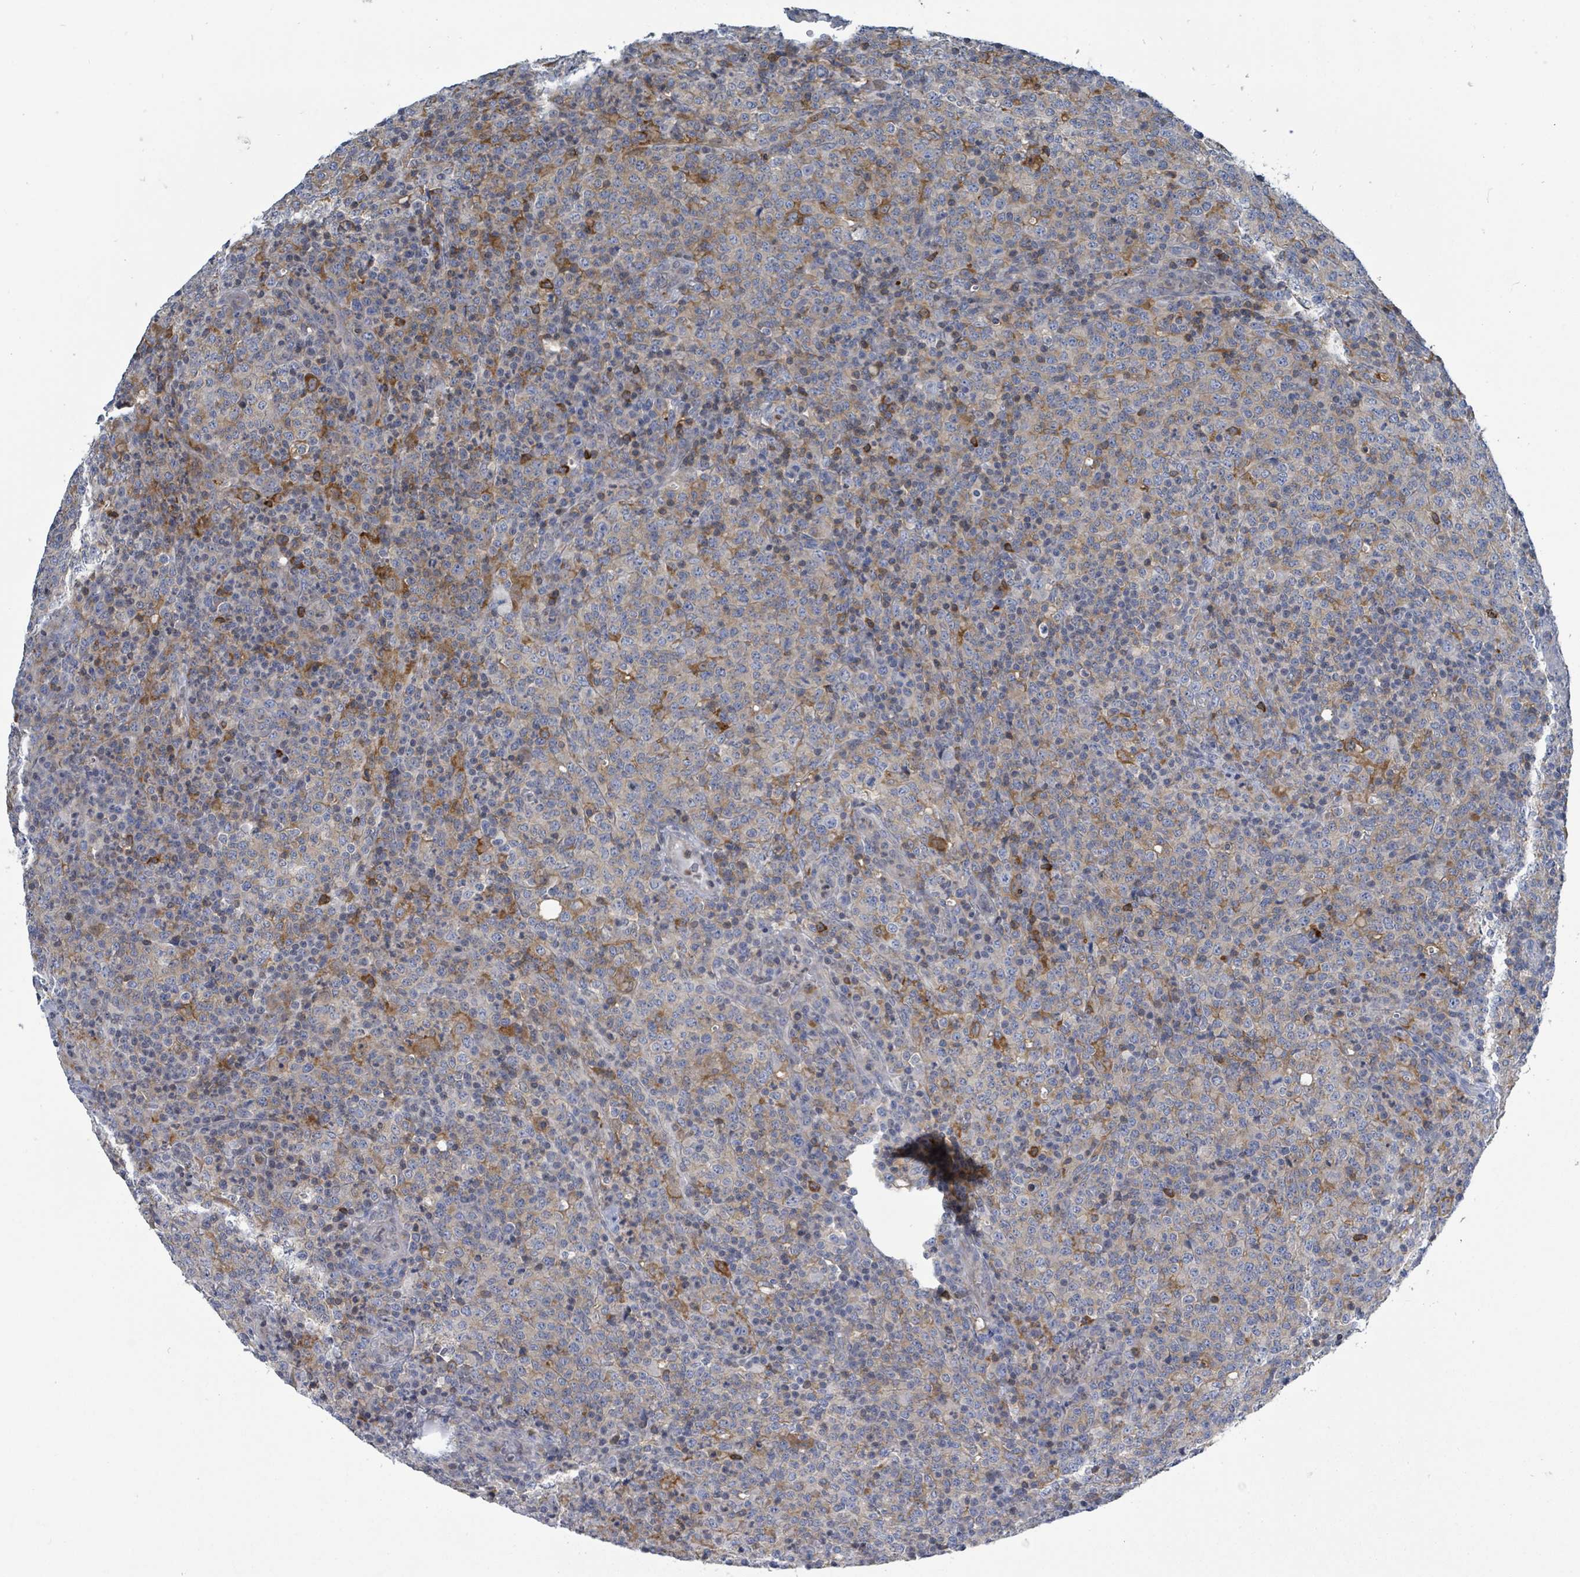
{"staining": {"intensity": "moderate", "quantity": "<25%", "location": "cytoplasmic/membranous"}, "tissue": "lymphoma", "cell_type": "Tumor cells", "image_type": "cancer", "snomed": [{"axis": "morphology", "description": "Malignant lymphoma, non-Hodgkin's type, High grade"}, {"axis": "topography", "description": "Lymph node"}], "caption": "Protein staining demonstrates moderate cytoplasmic/membranous positivity in about <25% of tumor cells in high-grade malignant lymphoma, non-Hodgkin's type. Immunohistochemistry (ihc) stains the protein in brown and the nuclei are stained blue.", "gene": "DGKZ", "patient": {"sex": "male", "age": 54}}